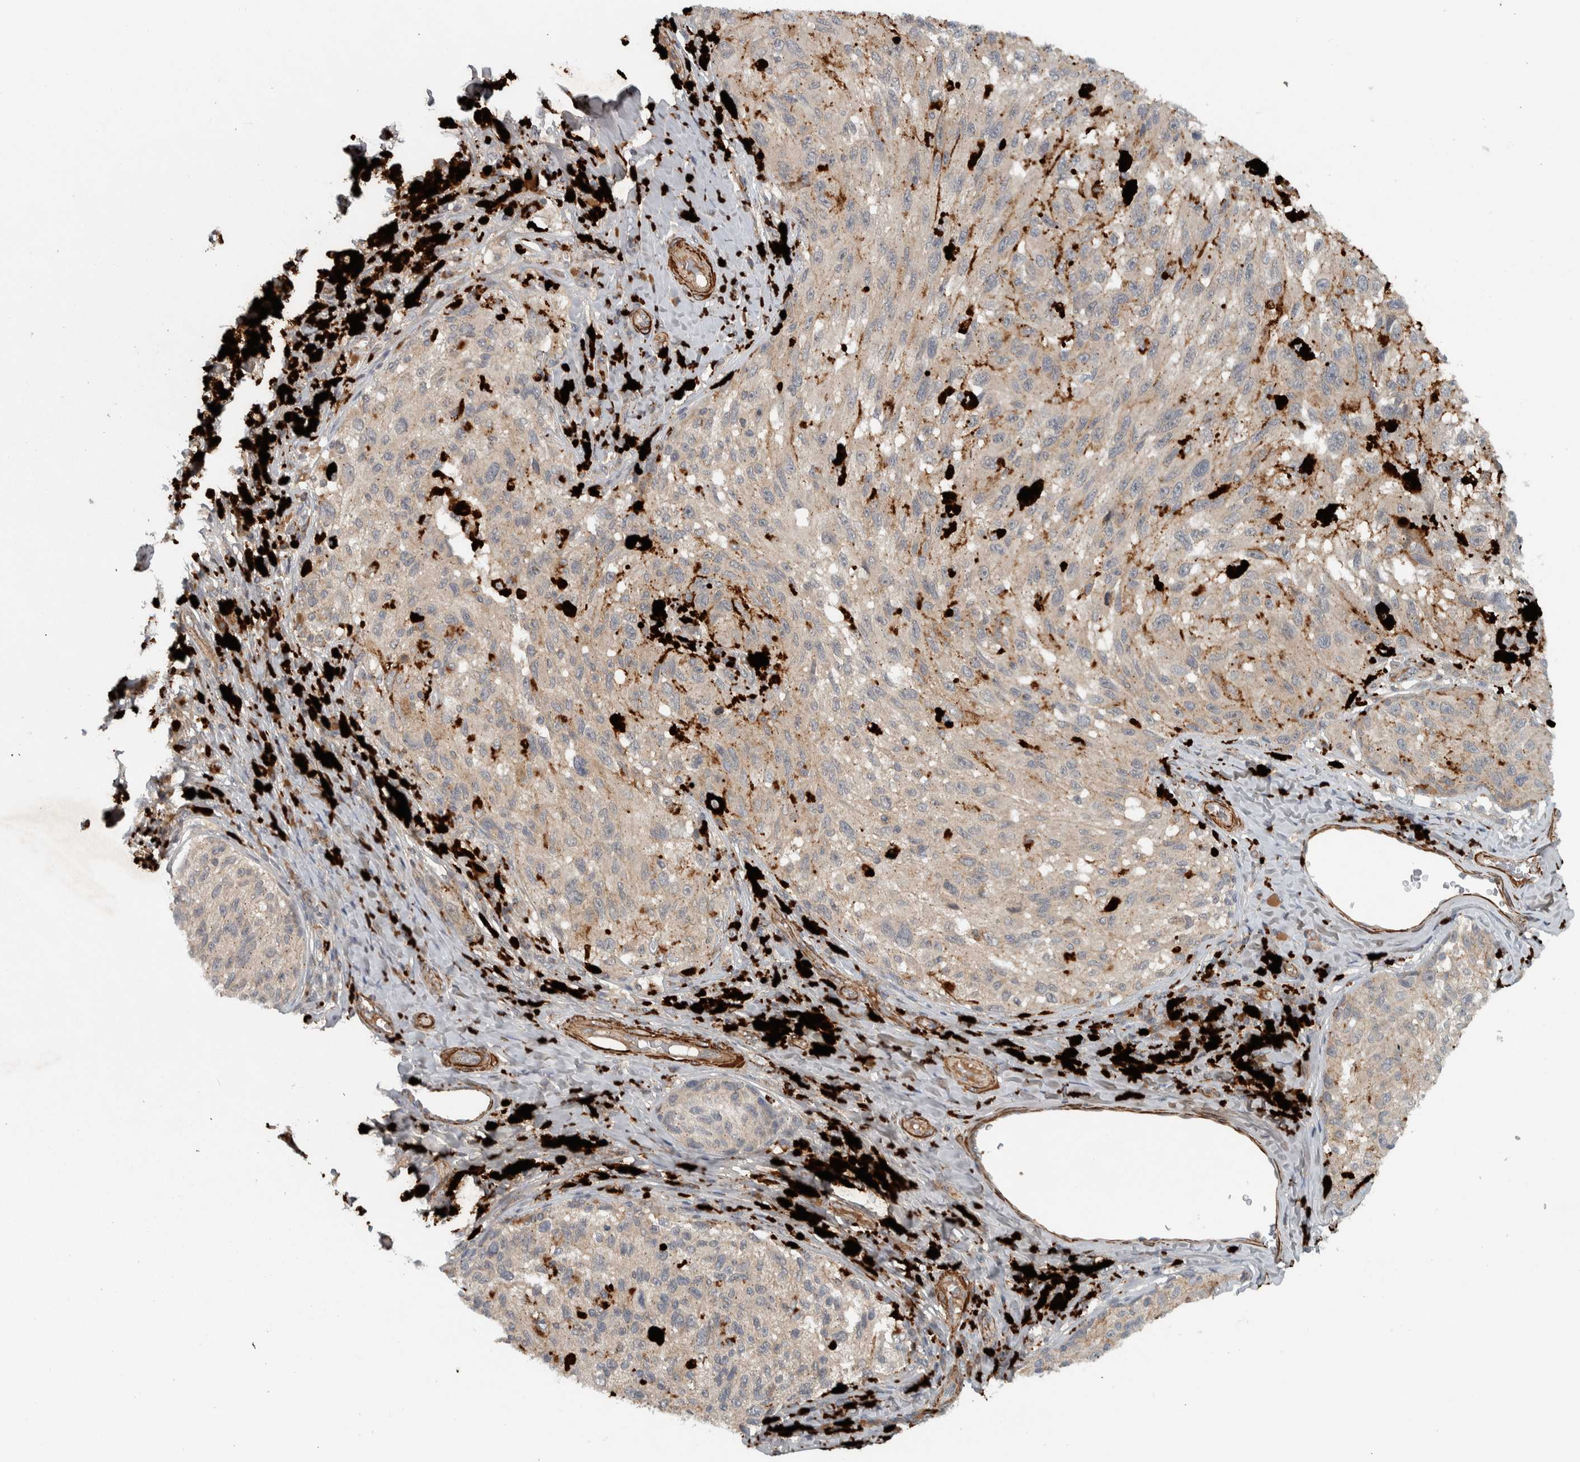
{"staining": {"intensity": "negative", "quantity": "none", "location": "none"}, "tissue": "melanoma", "cell_type": "Tumor cells", "image_type": "cancer", "snomed": [{"axis": "morphology", "description": "Malignant melanoma, NOS"}, {"axis": "topography", "description": "Skin"}], "caption": "Protein analysis of melanoma displays no significant expression in tumor cells.", "gene": "LBHD1", "patient": {"sex": "female", "age": 73}}